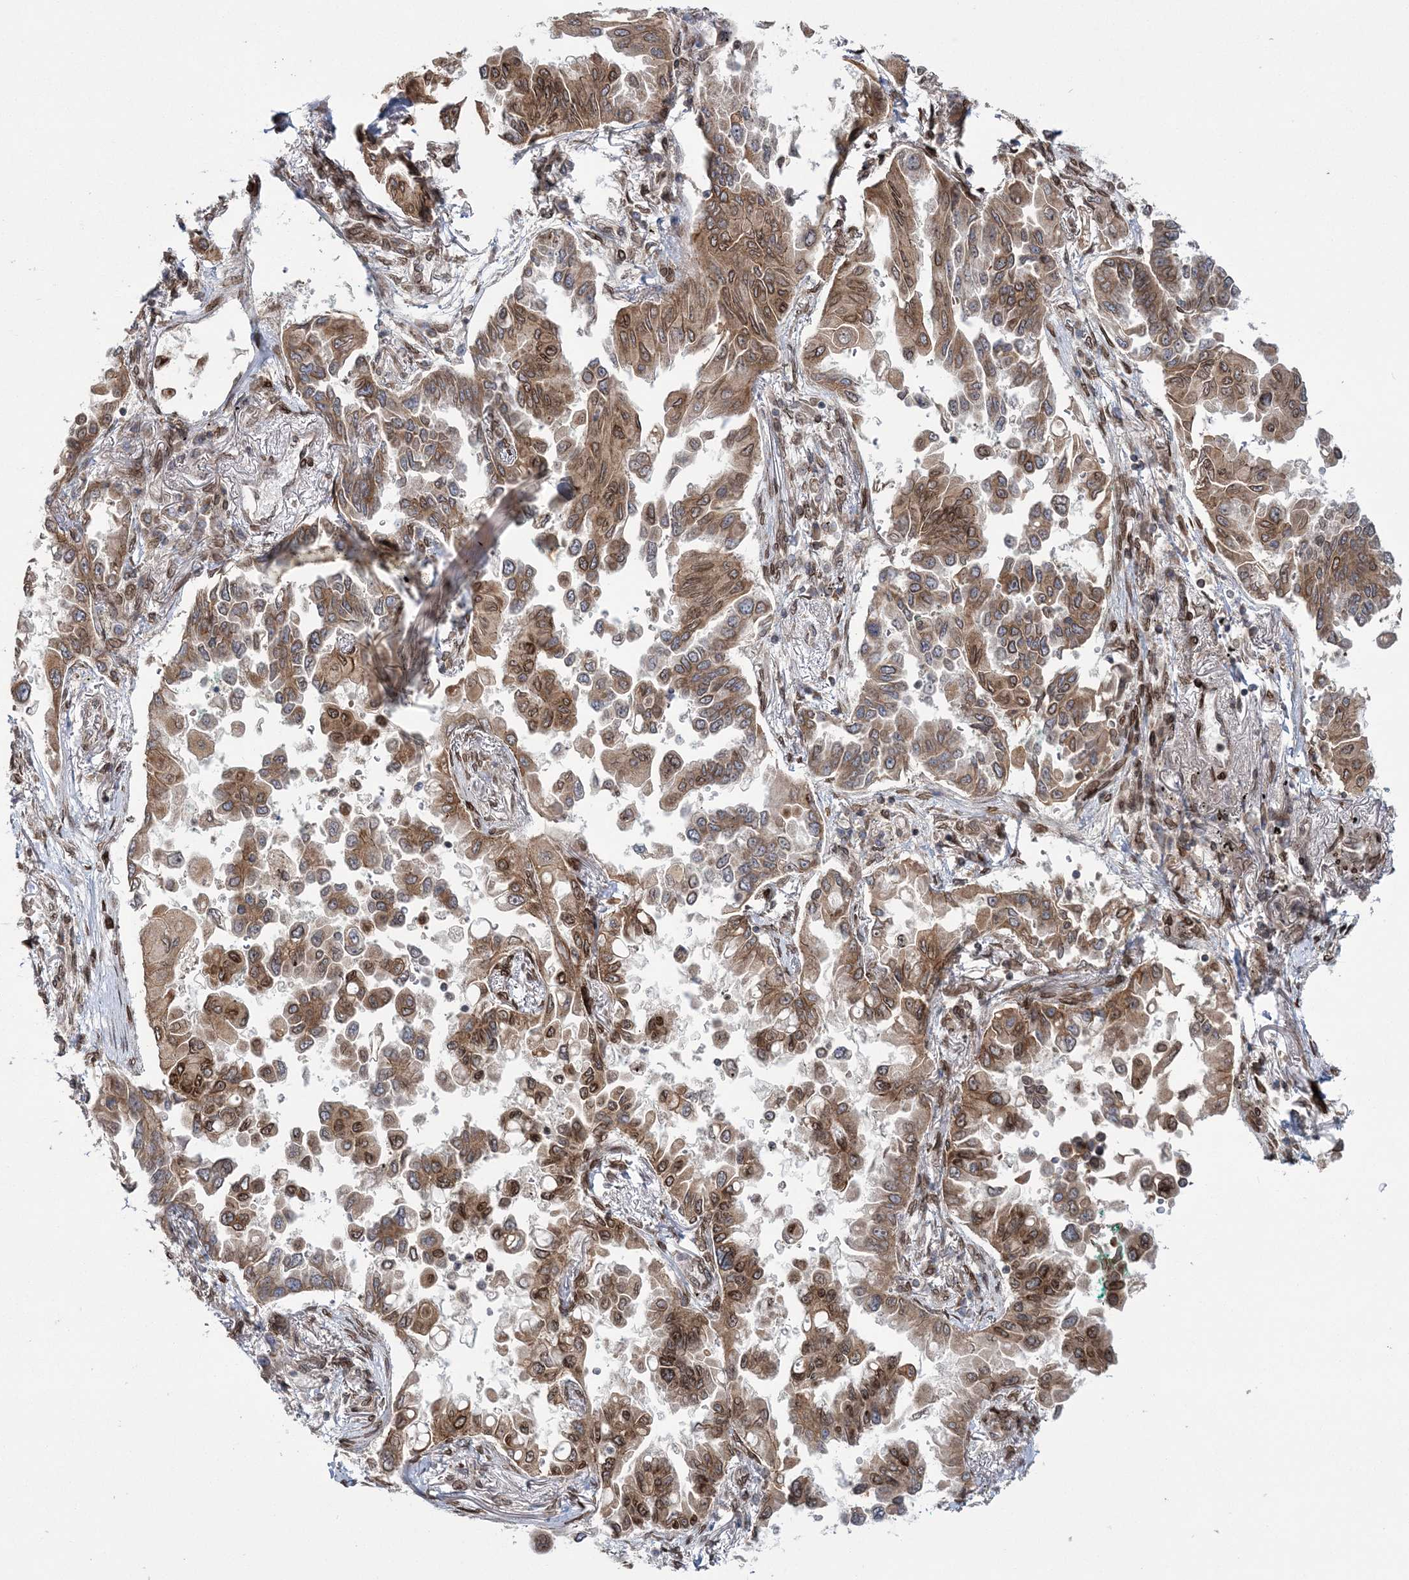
{"staining": {"intensity": "moderate", "quantity": ">75%", "location": "cytoplasmic/membranous,nuclear"}, "tissue": "lung cancer", "cell_type": "Tumor cells", "image_type": "cancer", "snomed": [{"axis": "morphology", "description": "Adenocarcinoma, NOS"}, {"axis": "topography", "description": "Lung"}], "caption": "Human adenocarcinoma (lung) stained for a protein (brown) displays moderate cytoplasmic/membranous and nuclear positive expression in approximately >75% of tumor cells.", "gene": "DNAJC27", "patient": {"sex": "female", "age": 67}}